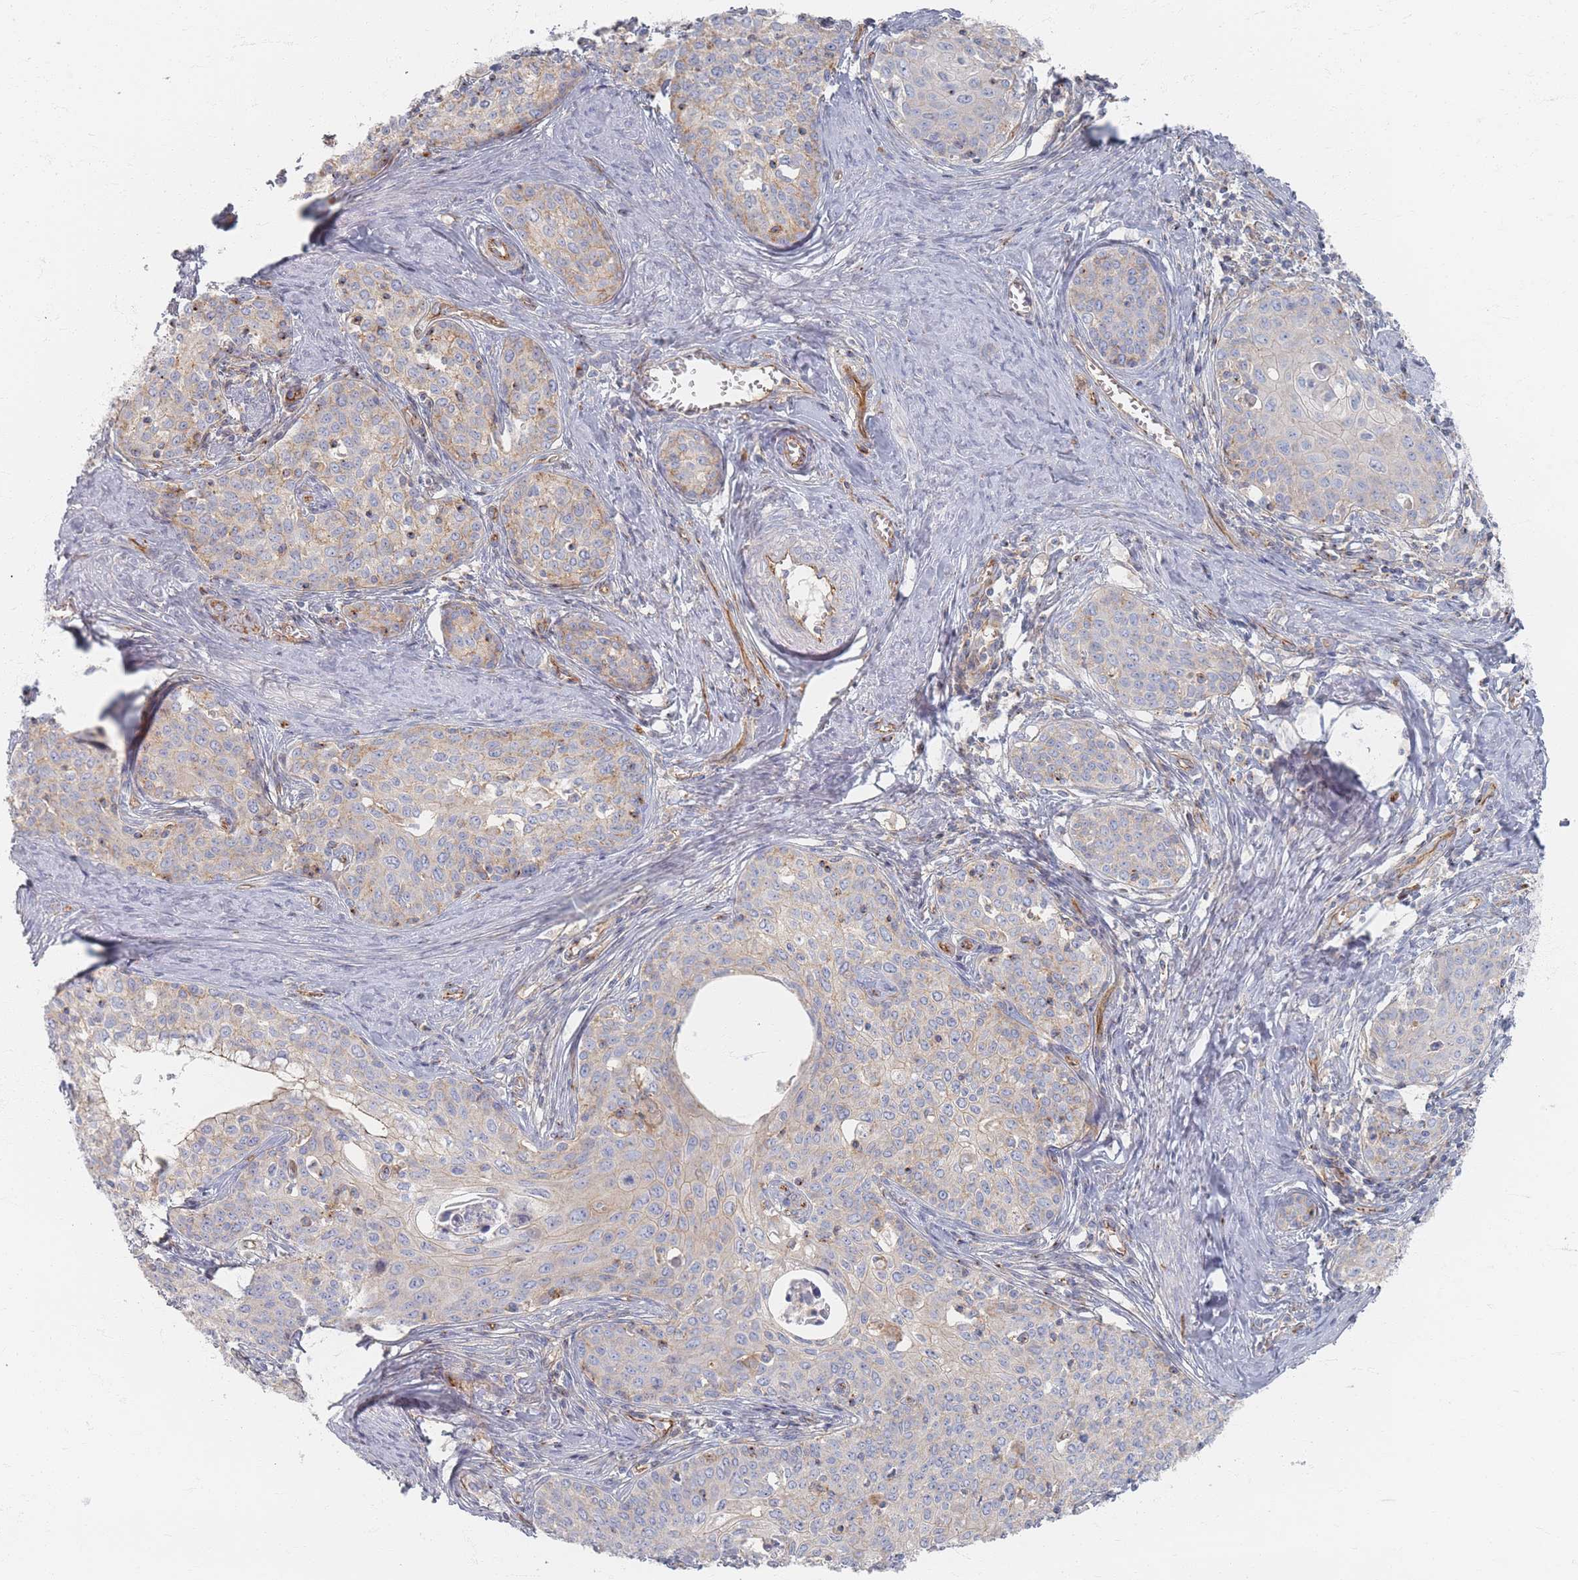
{"staining": {"intensity": "negative", "quantity": "none", "location": "none"}, "tissue": "cervical cancer", "cell_type": "Tumor cells", "image_type": "cancer", "snomed": [{"axis": "morphology", "description": "Squamous cell carcinoma, NOS"}, {"axis": "morphology", "description": "Adenocarcinoma, NOS"}, {"axis": "topography", "description": "Cervix"}], "caption": "IHC of squamous cell carcinoma (cervical) demonstrates no positivity in tumor cells.", "gene": "GNB1", "patient": {"sex": "female", "age": 52}}